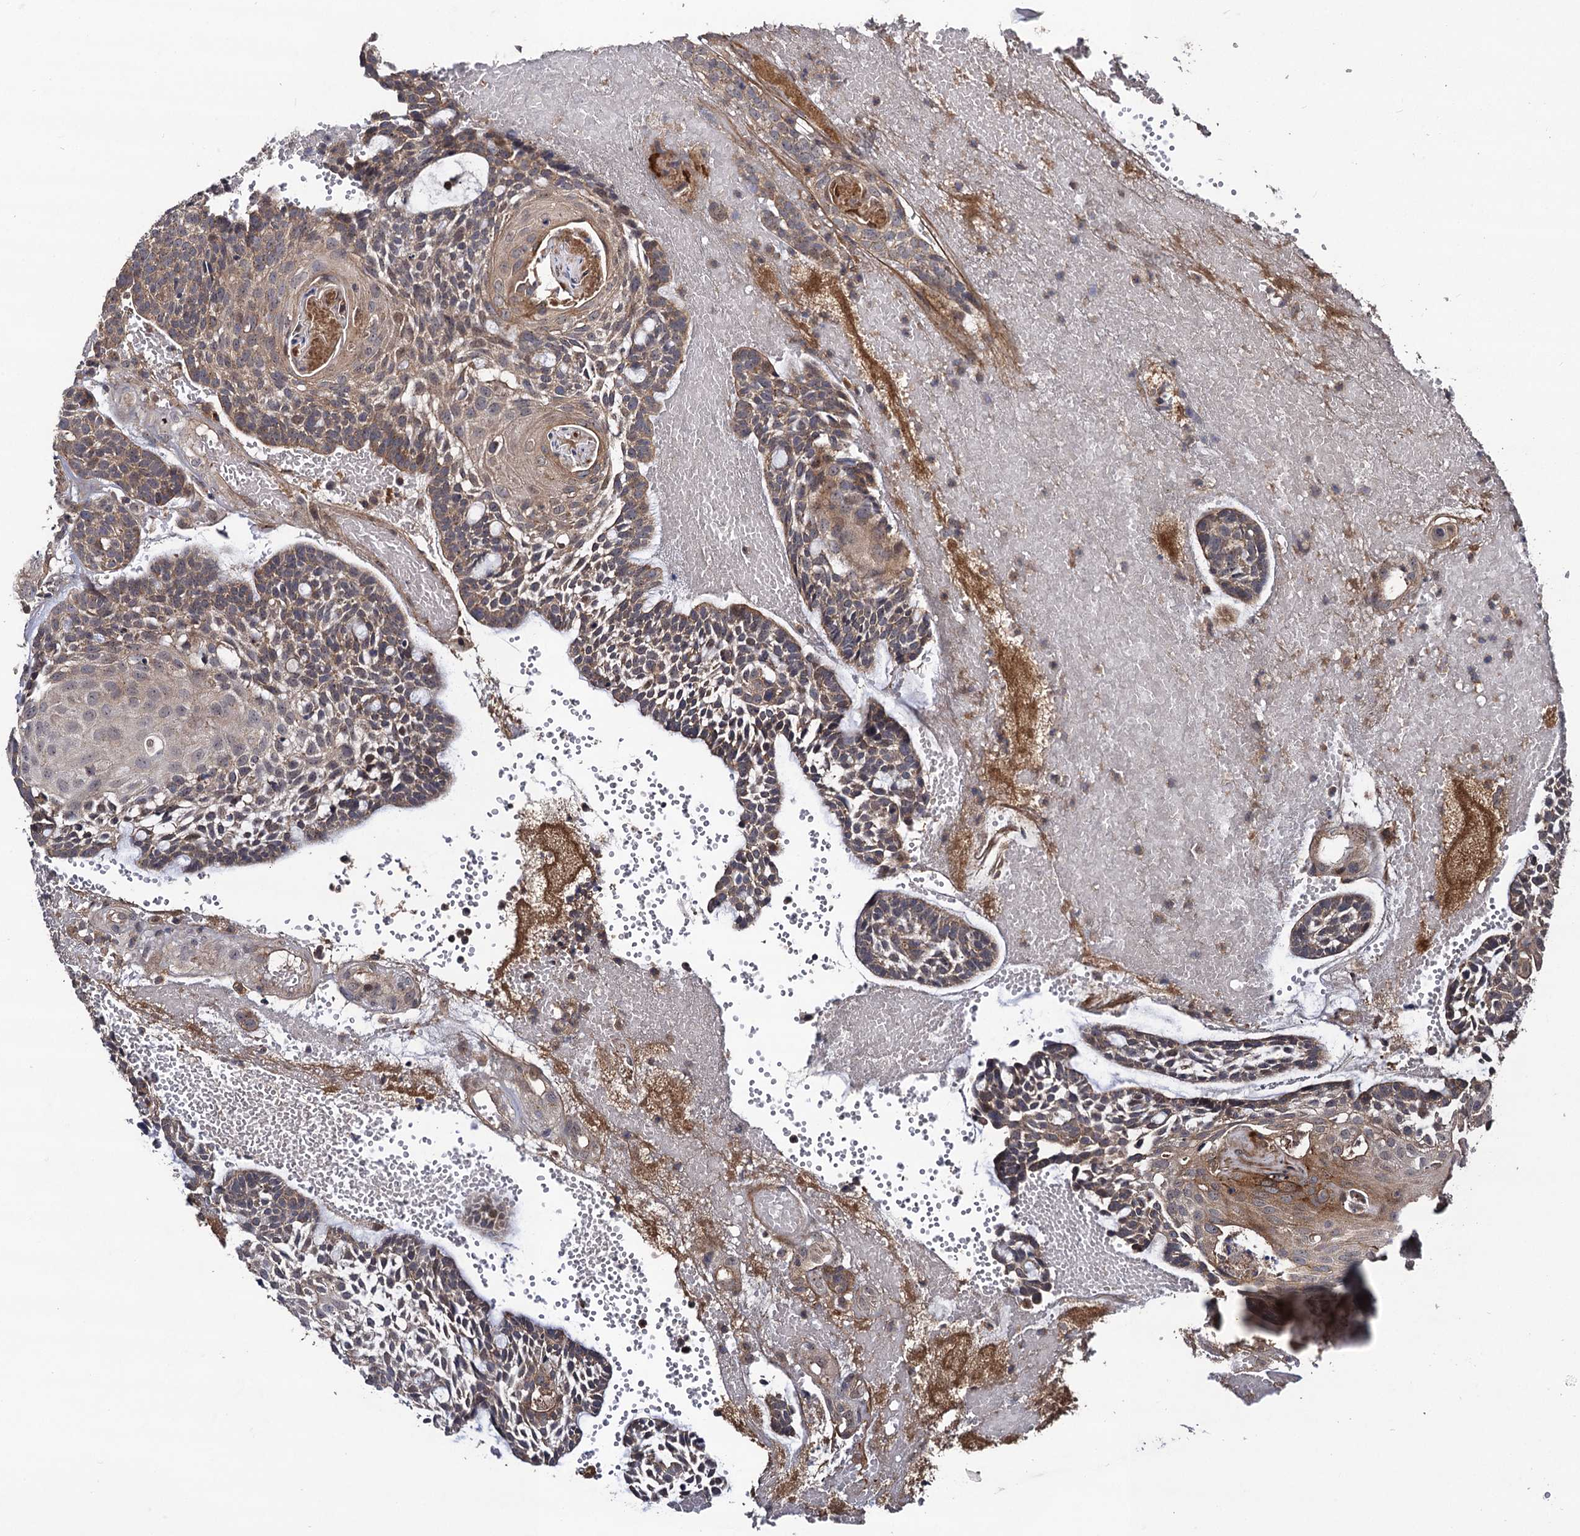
{"staining": {"intensity": "moderate", "quantity": ">75%", "location": "cytoplasmic/membranous"}, "tissue": "head and neck cancer", "cell_type": "Tumor cells", "image_type": "cancer", "snomed": [{"axis": "morphology", "description": "Adenocarcinoma, NOS"}, {"axis": "topography", "description": "Subcutis"}, {"axis": "topography", "description": "Head-Neck"}], "caption": "A photomicrograph showing moderate cytoplasmic/membranous staining in about >75% of tumor cells in head and neck cancer, as visualized by brown immunohistochemical staining.", "gene": "KXD1", "patient": {"sex": "female", "age": 73}}